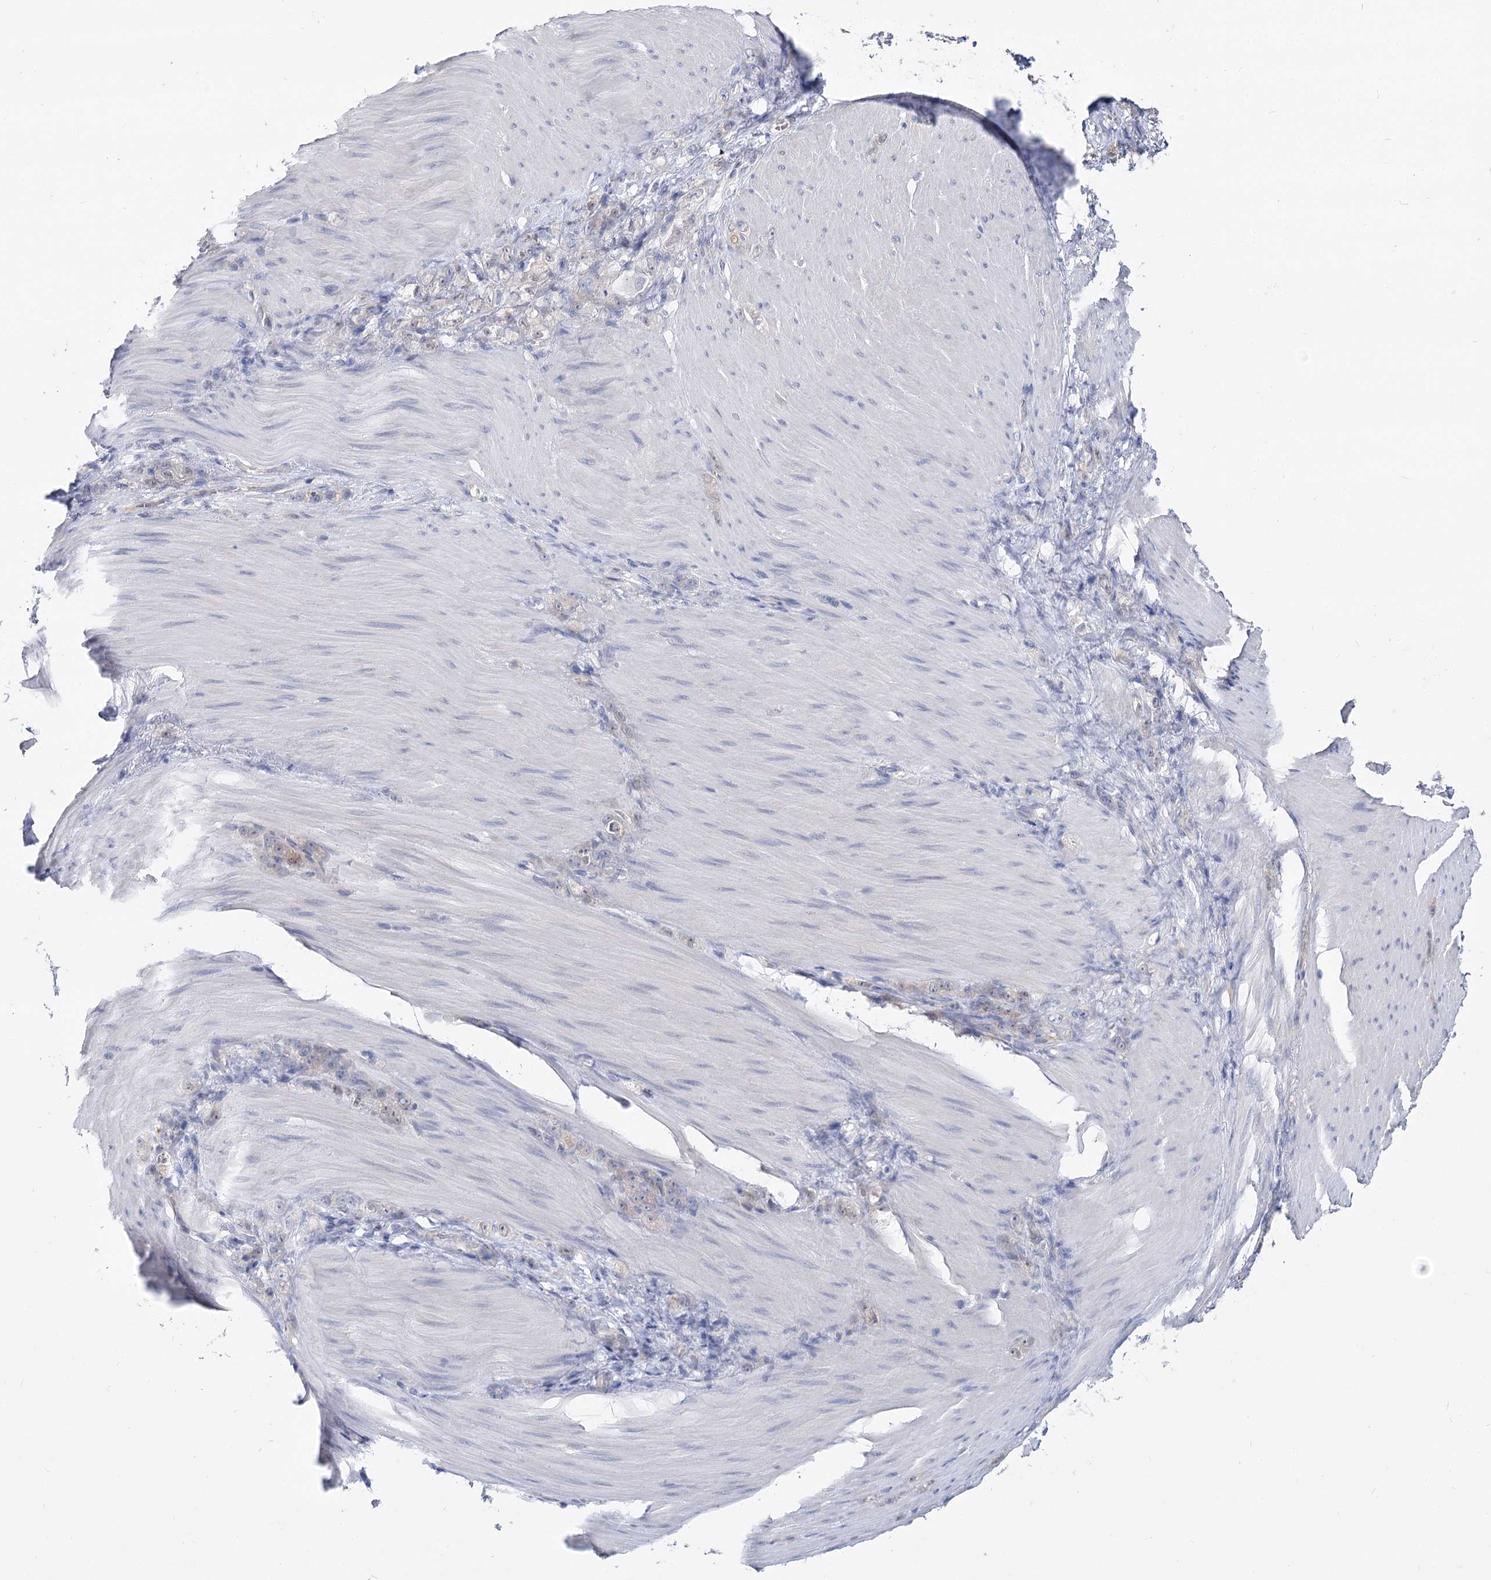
{"staining": {"intensity": "negative", "quantity": "none", "location": "none"}, "tissue": "stomach cancer", "cell_type": "Tumor cells", "image_type": "cancer", "snomed": [{"axis": "morphology", "description": "Normal tissue, NOS"}, {"axis": "morphology", "description": "Adenocarcinoma, NOS"}, {"axis": "topography", "description": "Stomach"}], "caption": "IHC micrograph of human stomach cancer stained for a protein (brown), which displays no staining in tumor cells.", "gene": "UGP2", "patient": {"sex": "male", "age": 82}}